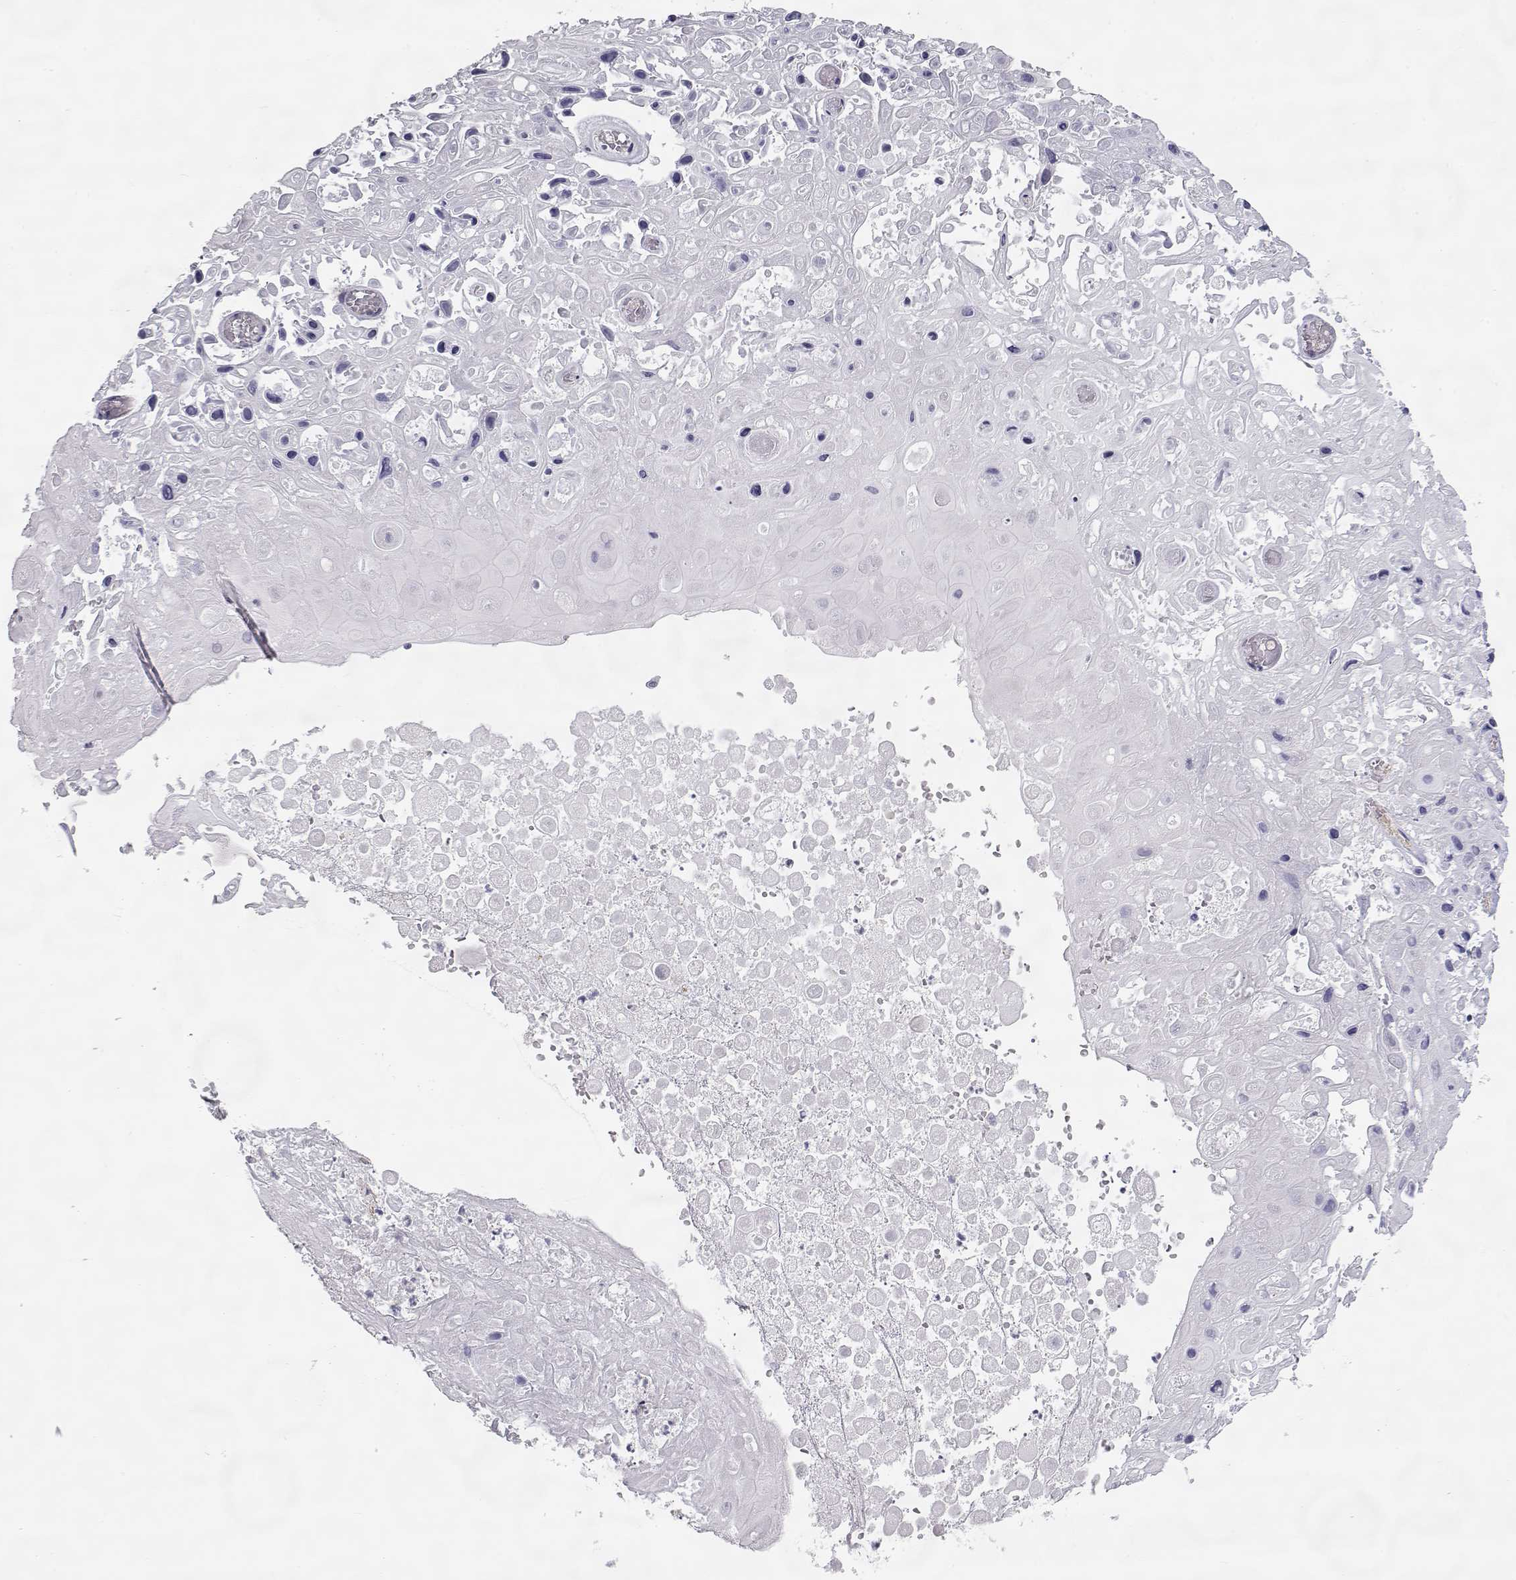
{"staining": {"intensity": "negative", "quantity": "none", "location": "none"}, "tissue": "skin cancer", "cell_type": "Tumor cells", "image_type": "cancer", "snomed": [{"axis": "morphology", "description": "Squamous cell carcinoma, NOS"}, {"axis": "topography", "description": "Skin"}], "caption": "Tumor cells are negative for brown protein staining in squamous cell carcinoma (skin).", "gene": "SLITRK3", "patient": {"sex": "male", "age": 82}}